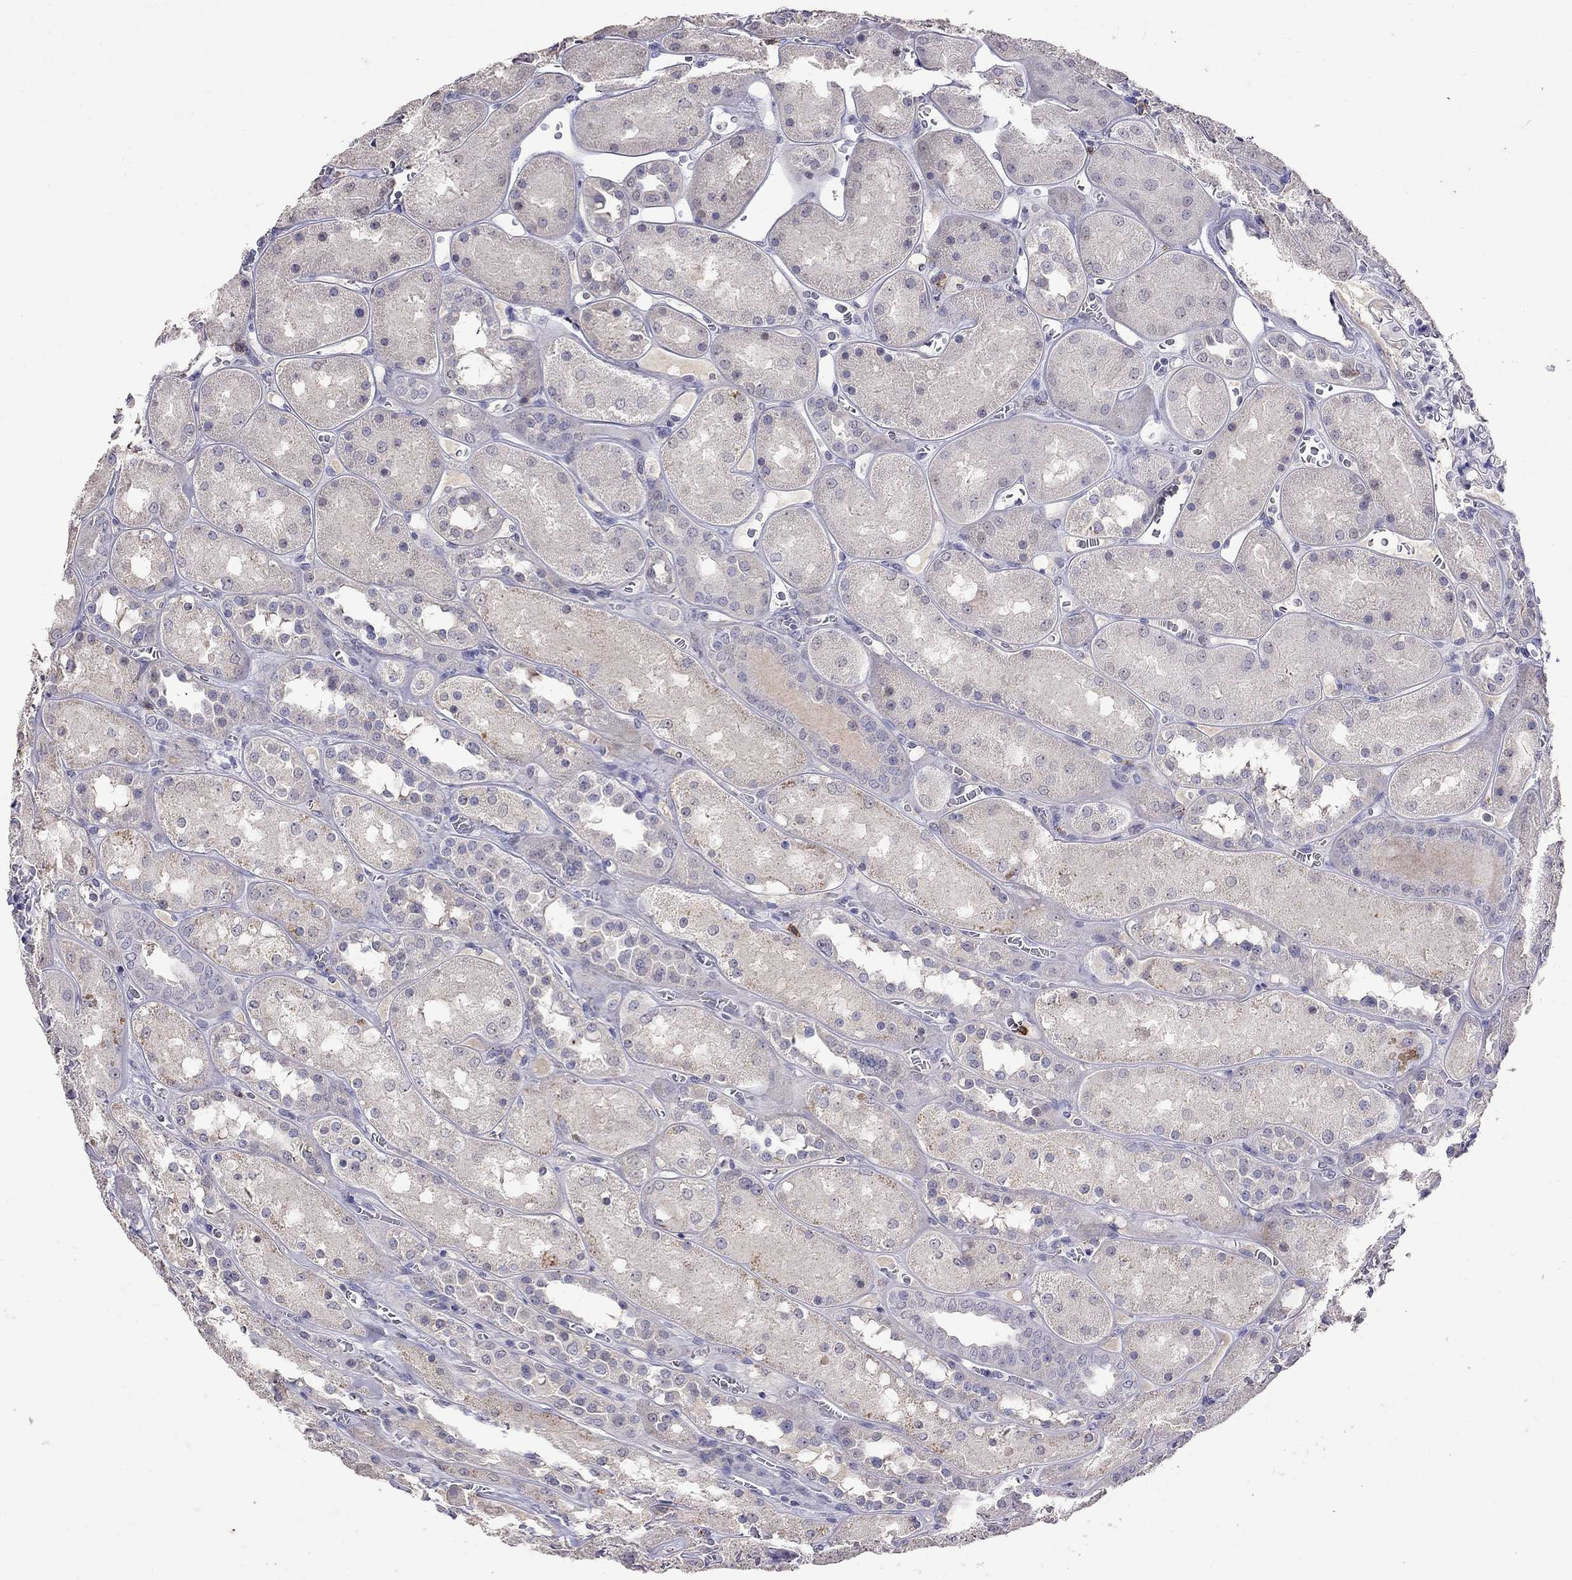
{"staining": {"intensity": "negative", "quantity": "none", "location": "none"}, "tissue": "kidney", "cell_type": "Cells in glomeruli", "image_type": "normal", "snomed": [{"axis": "morphology", "description": "Normal tissue, NOS"}, {"axis": "topography", "description": "Kidney"}], "caption": "An IHC photomicrograph of normal kidney is shown. There is no staining in cells in glomeruli of kidney. (Brightfield microscopy of DAB IHC at high magnification).", "gene": "CD8B", "patient": {"sex": "male", "age": 73}}